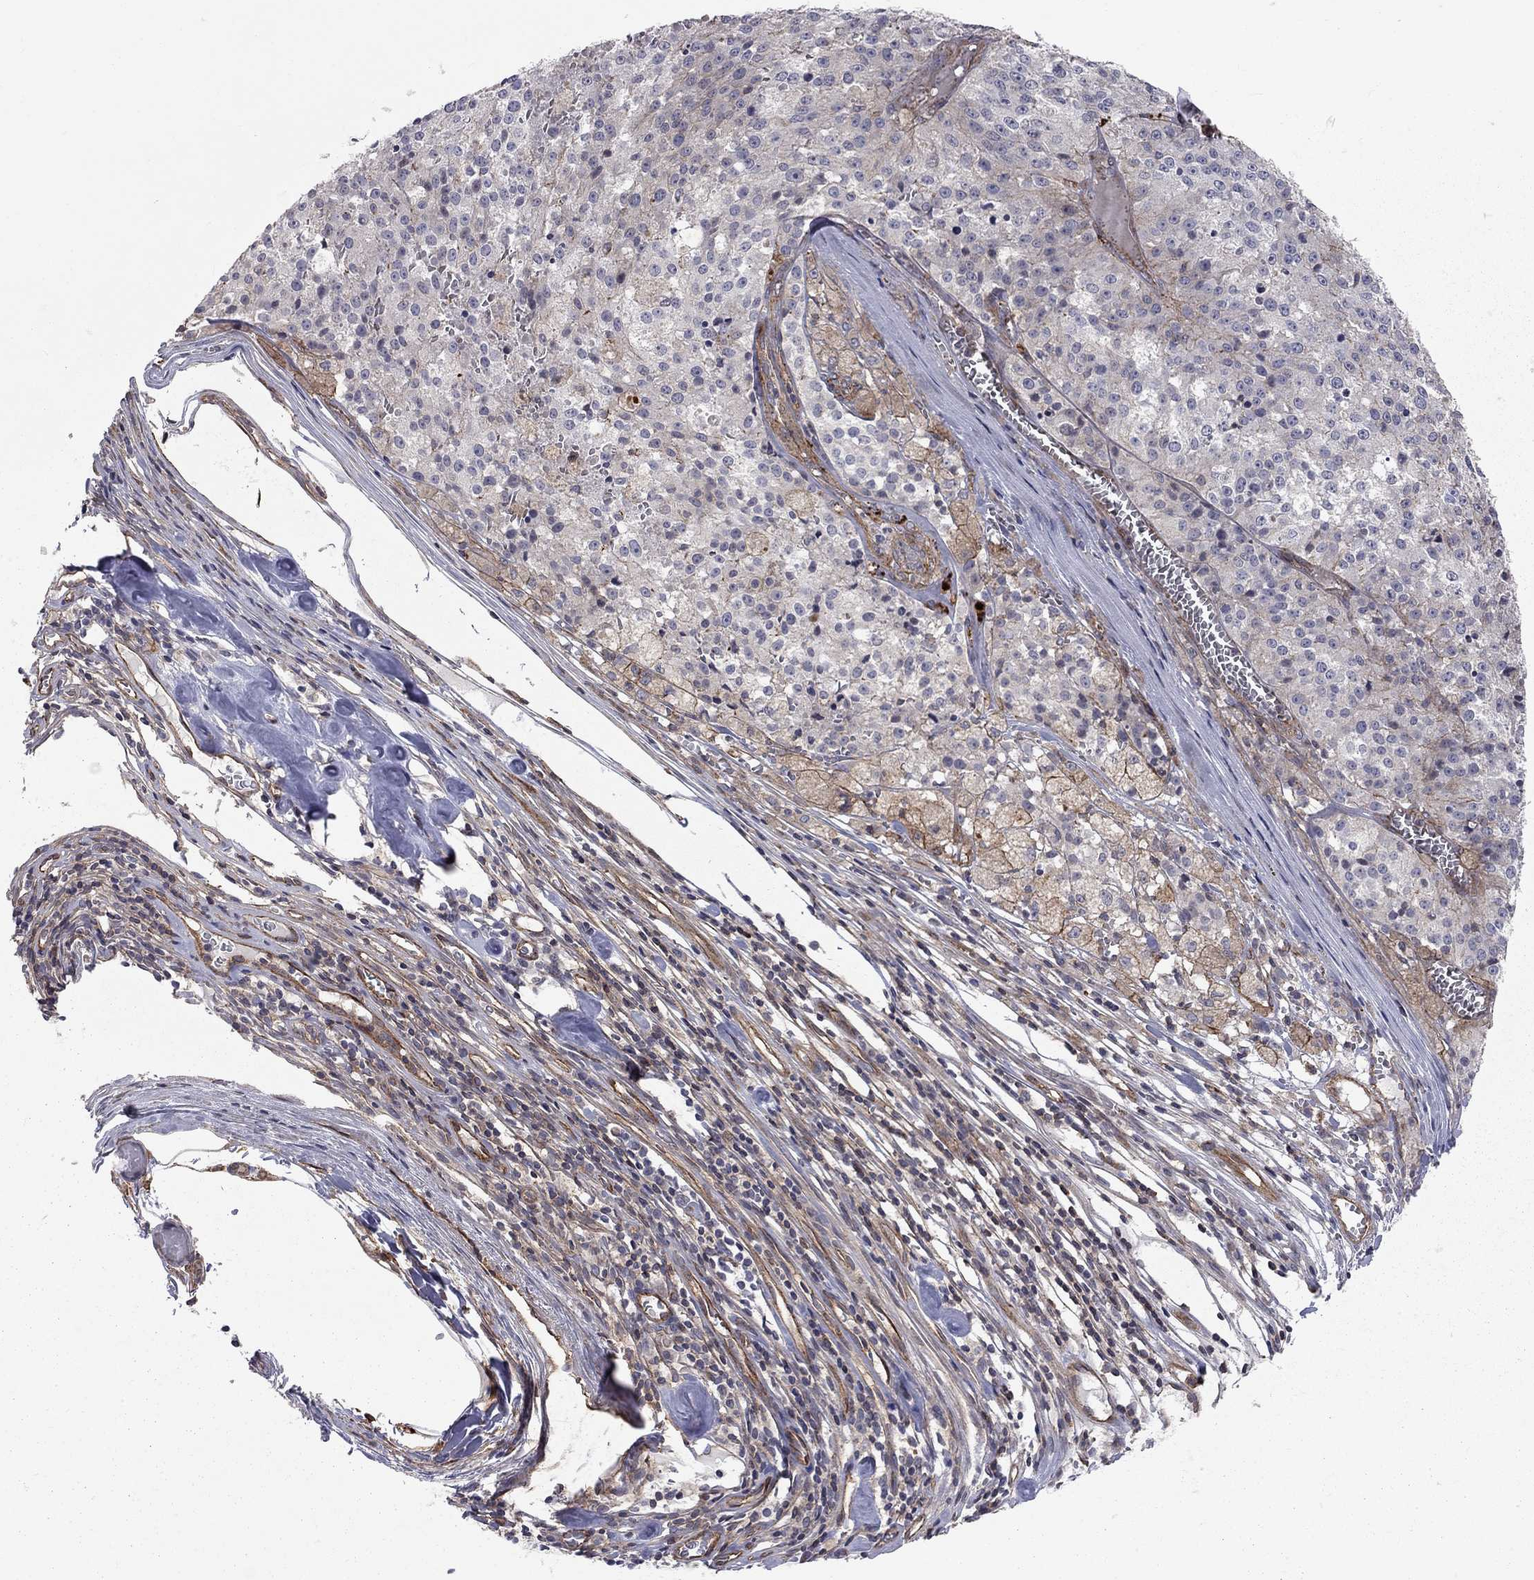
{"staining": {"intensity": "negative", "quantity": "none", "location": "none"}, "tissue": "melanoma", "cell_type": "Tumor cells", "image_type": "cancer", "snomed": [{"axis": "morphology", "description": "Malignant melanoma, Metastatic site"}, {"axis": "topography", "description": "Lymph node"}], "caption": "The immunohistochemistry (IHC) photomicrograph has no significant expression in tumor cells of malignant melanoma (metastatic site) tissue.", "gene": "RASEF", "patient": {"sex": "female", "age": 64}}